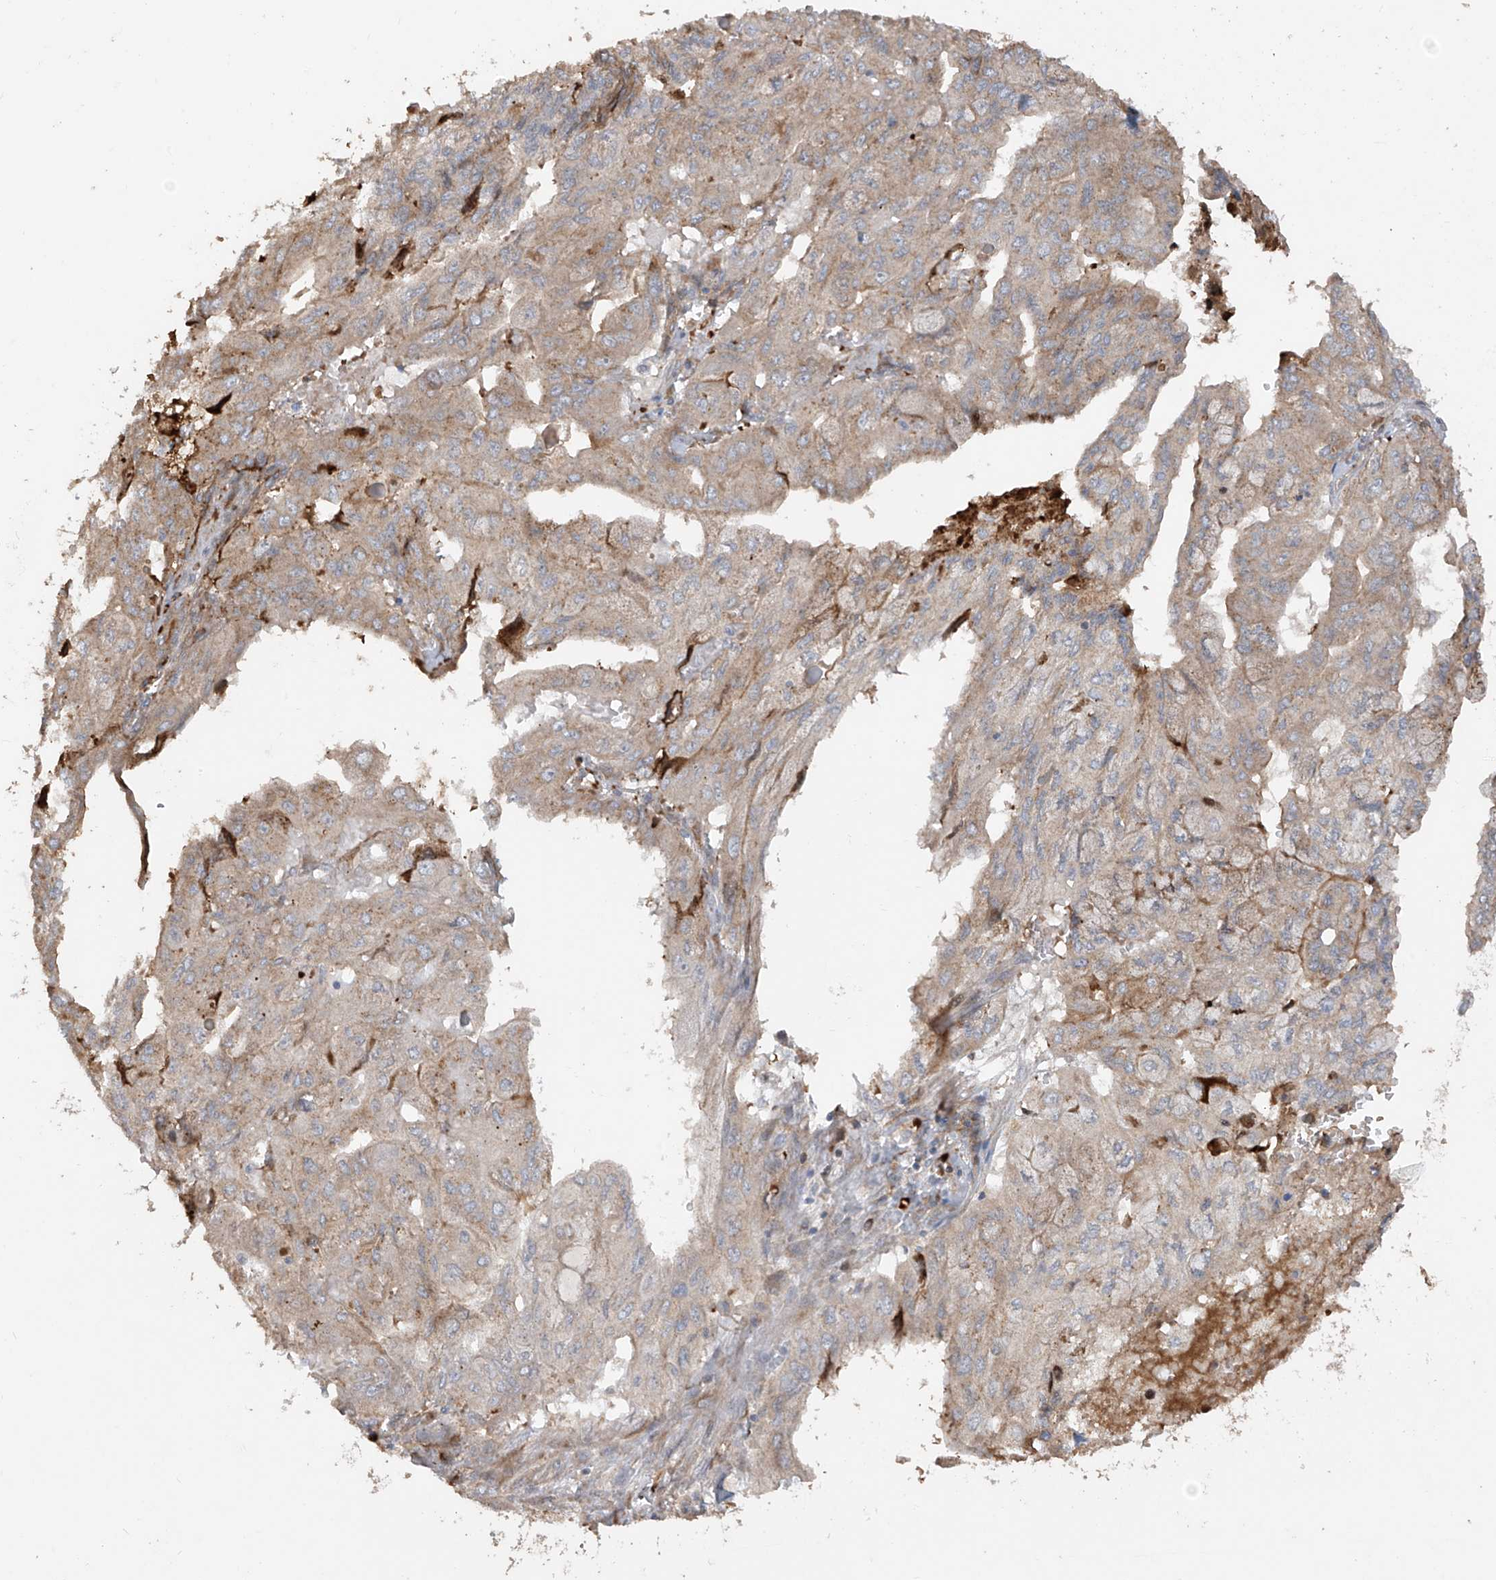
{"staining": {"intensity": "weak", "quantity": "25%-75%", "location": "cytoplasmic/membranous"}, "tissue": "pancreatic cancer", "cell_type": "Tumor cells", "image_type": "cancer", "snomed": [{"axis": "morphology", "description": "Adenocarcinoma, NOS"}, {"axis": "topography", "description": "Pancreas"}], "caption": "Tumor cells exhibit low levels of weak cytoplasmic/membranous staining in approximately 25%-75% of cells in pancreatic adenocarcinoma. (IHC, brightfield microscopy, high magnification).", "gene": "ABTB1", "patient": {"sex": "male", "age": 51}}